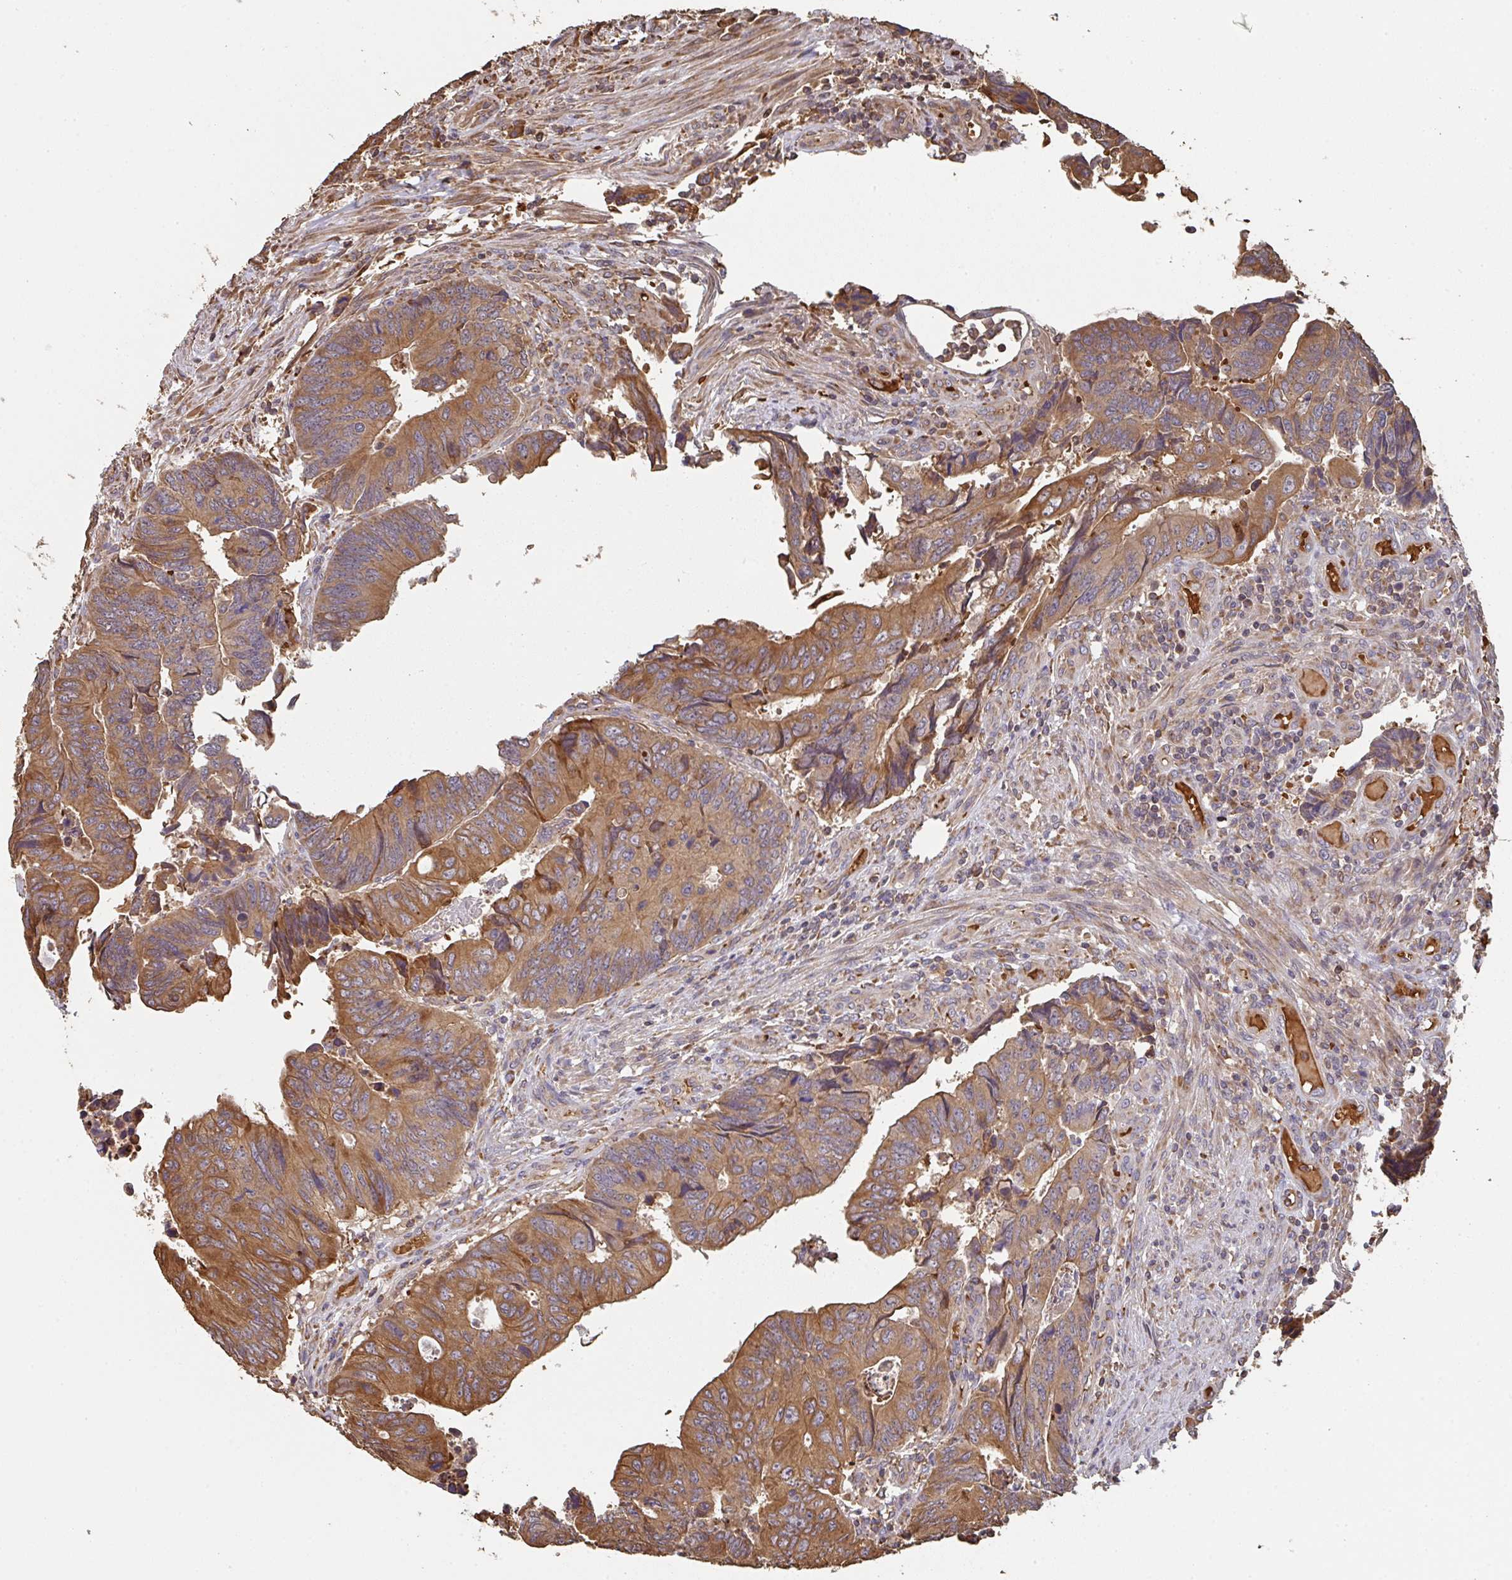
{"staining": {"intensity": "moderate", "quantity": ">75%", "location": "cytoplasmic/membranous"}, "tissue": "colorectal cancer", "cell_type": "Tumor cells", "image_type": "cancer", "snomed": [{"axis": "morphology", "description": "Adenocarcinoma, NOS"}, {"axis": "topography", "description": "Colon"}], "caption": "Approximately >75% of tumor cells in human colorectal cancer (adenocarcinoma) exhibit moderate cytoplasmic/membranous protein positivity as visualized by brown immunohistochemical staining.", "gene": "POLG", "patient": {"sex": "male", "age": 87}}